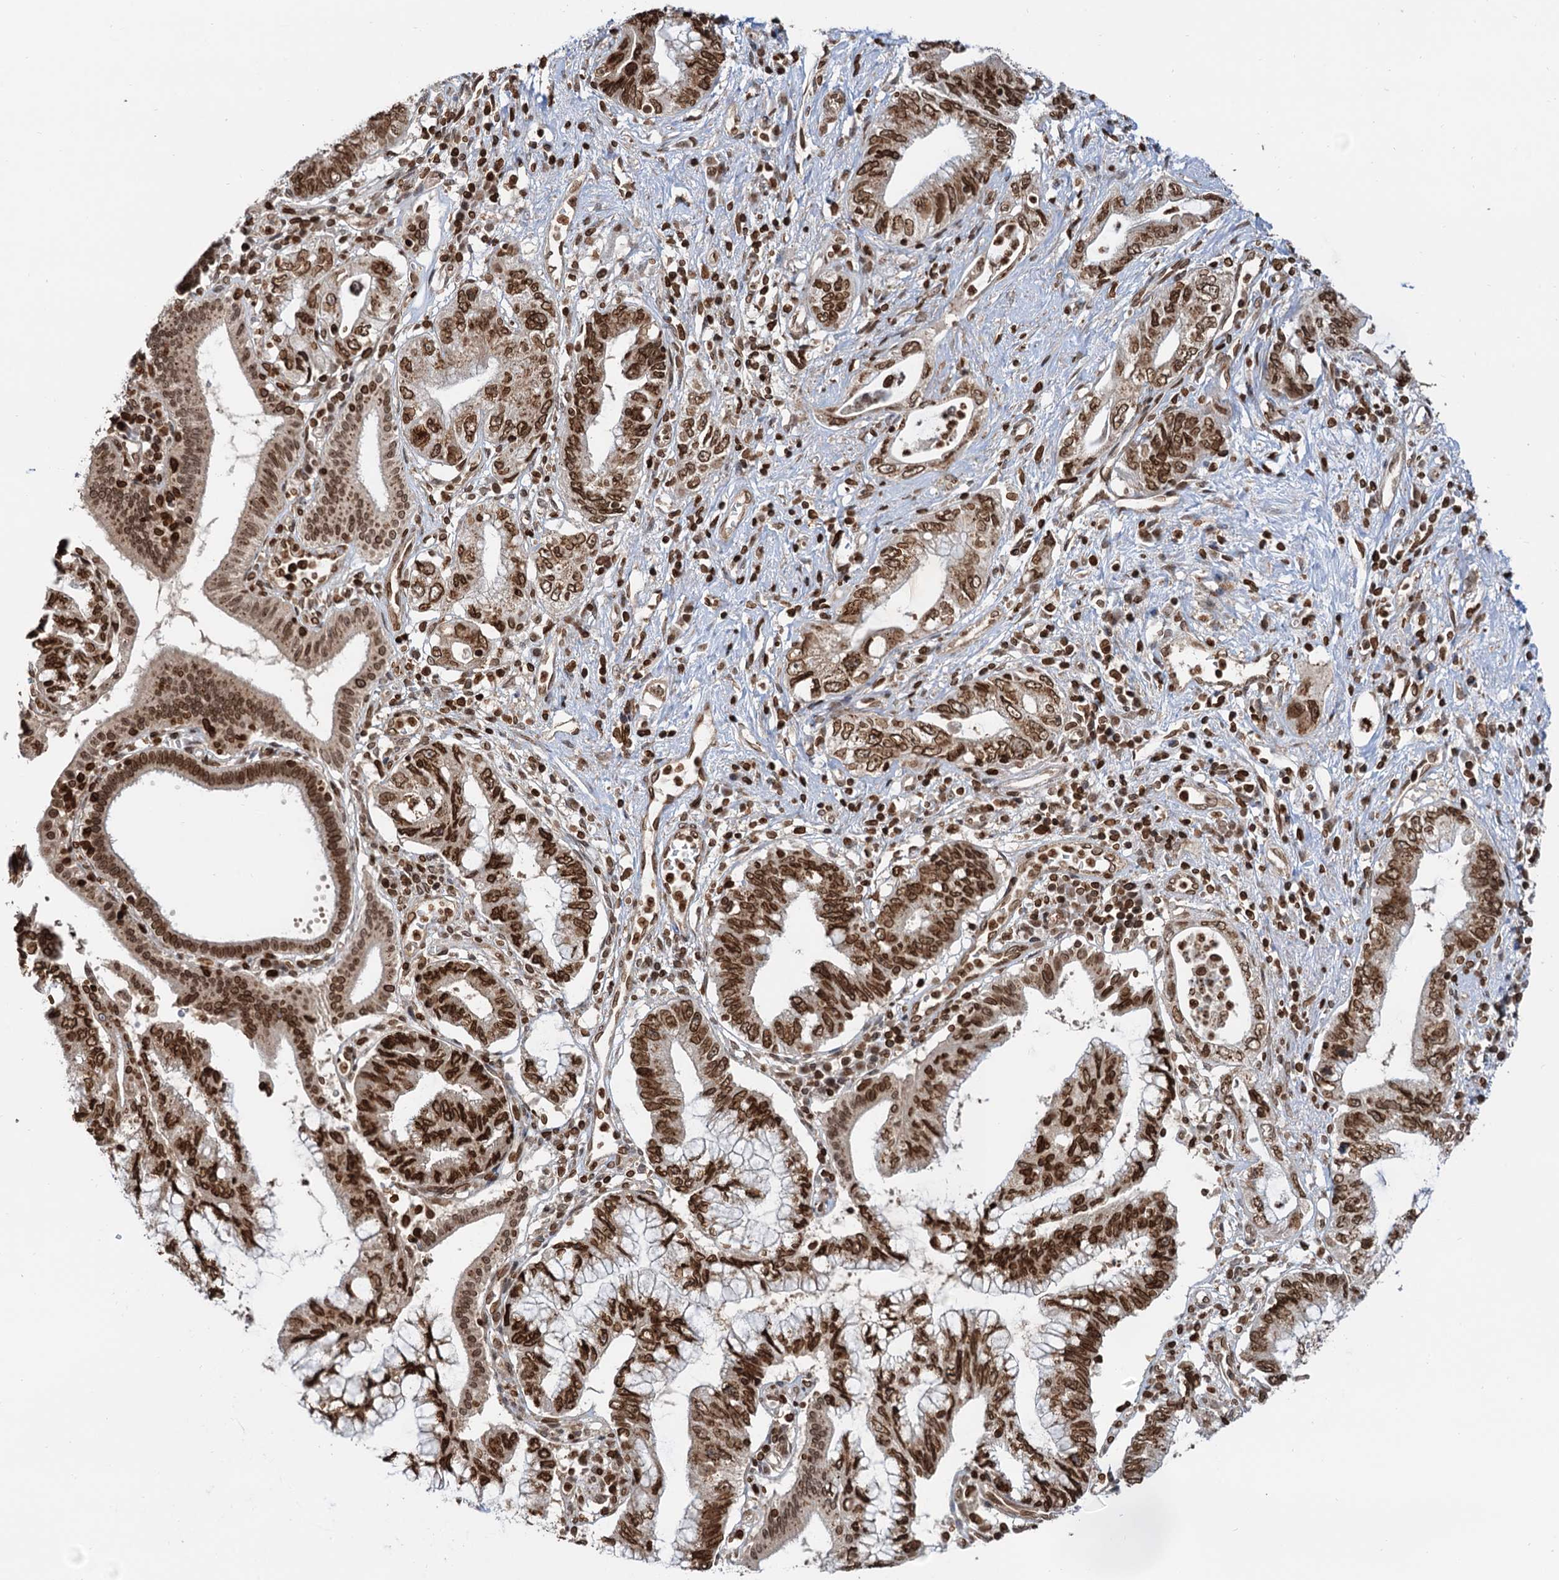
{"staining": {"intensity": "strong", "quantity": ">75%", "location": "nuclear"}, "tissue": "pancreatic cancer", "cell_type": "Tumor cells", "image_type": "cancer", "snomed": [{"axis": "morphology", "description": "Adenocarcinoma, NOS"}, {"axis": "topography", "description": "Pancreas"}], "caption": "Pancreatic cancer (adenocarcinoma) was stained to show a protein in brown. There is high levels of strong nuclear staining in about >75% of tumor cells.", "gene": "ZC3H13", "patient": {"sex": "female", "age": 73}}